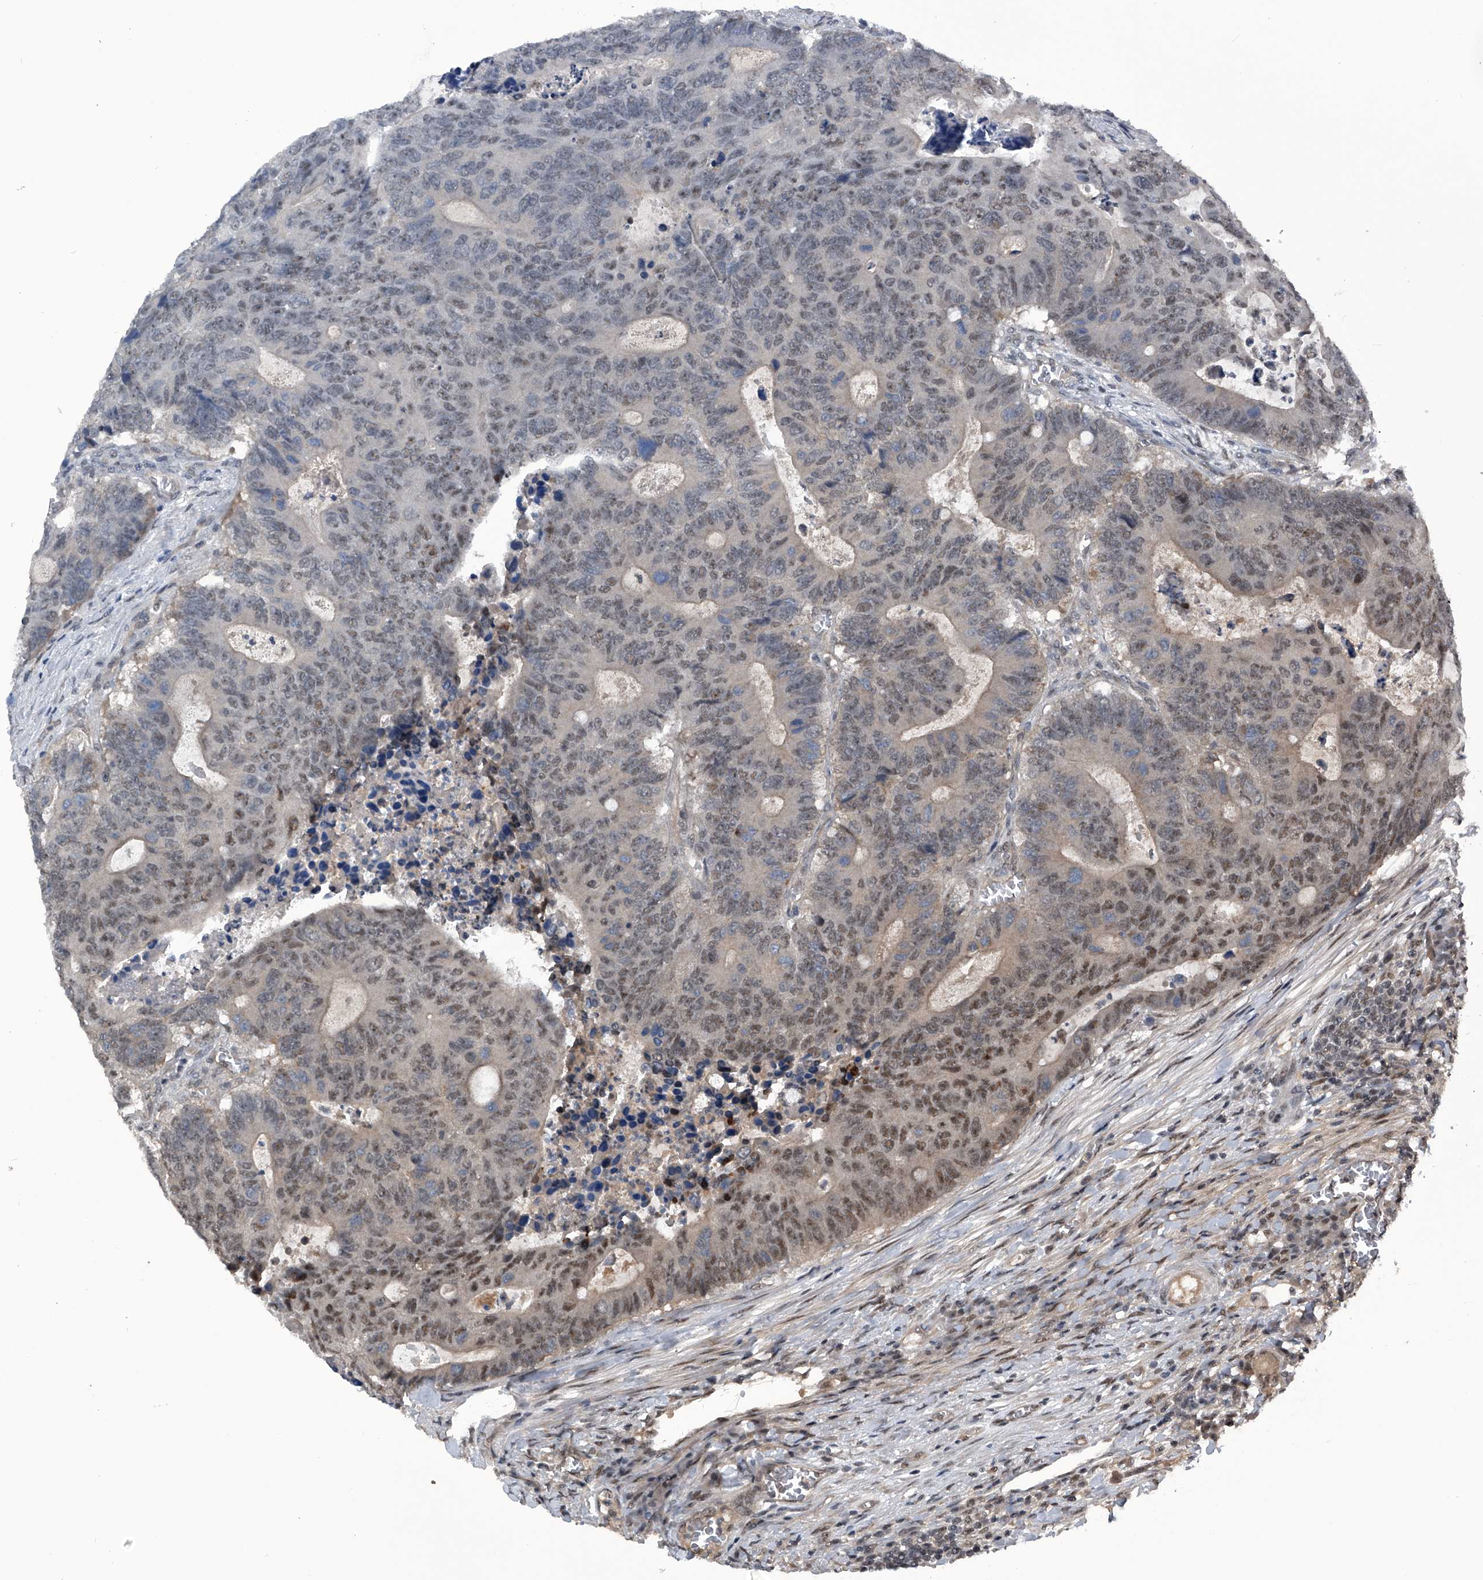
{"staining": {"intensity": "moderate", "quantity": "25%-75%", "location": "nuclear"}, "tissue": "colorectal cancer", "cell_type": "Tumor cells", "image_type": "cancer", "snomed": [{"axis": "morphology", "description": "Adenocarcinoma, NOS"}, {"axis": "topography", "description": "Colon"}], "caption": "IHC micrograph of adenocarcinoma (colorectal) stained for a protein (brown), which demonstrates medium levels of moderate nuclear staining in approximately 25%-75% of tumor cells.", "gene": "SLC12A8", "patient": {"sex": "male", "age": 87}}